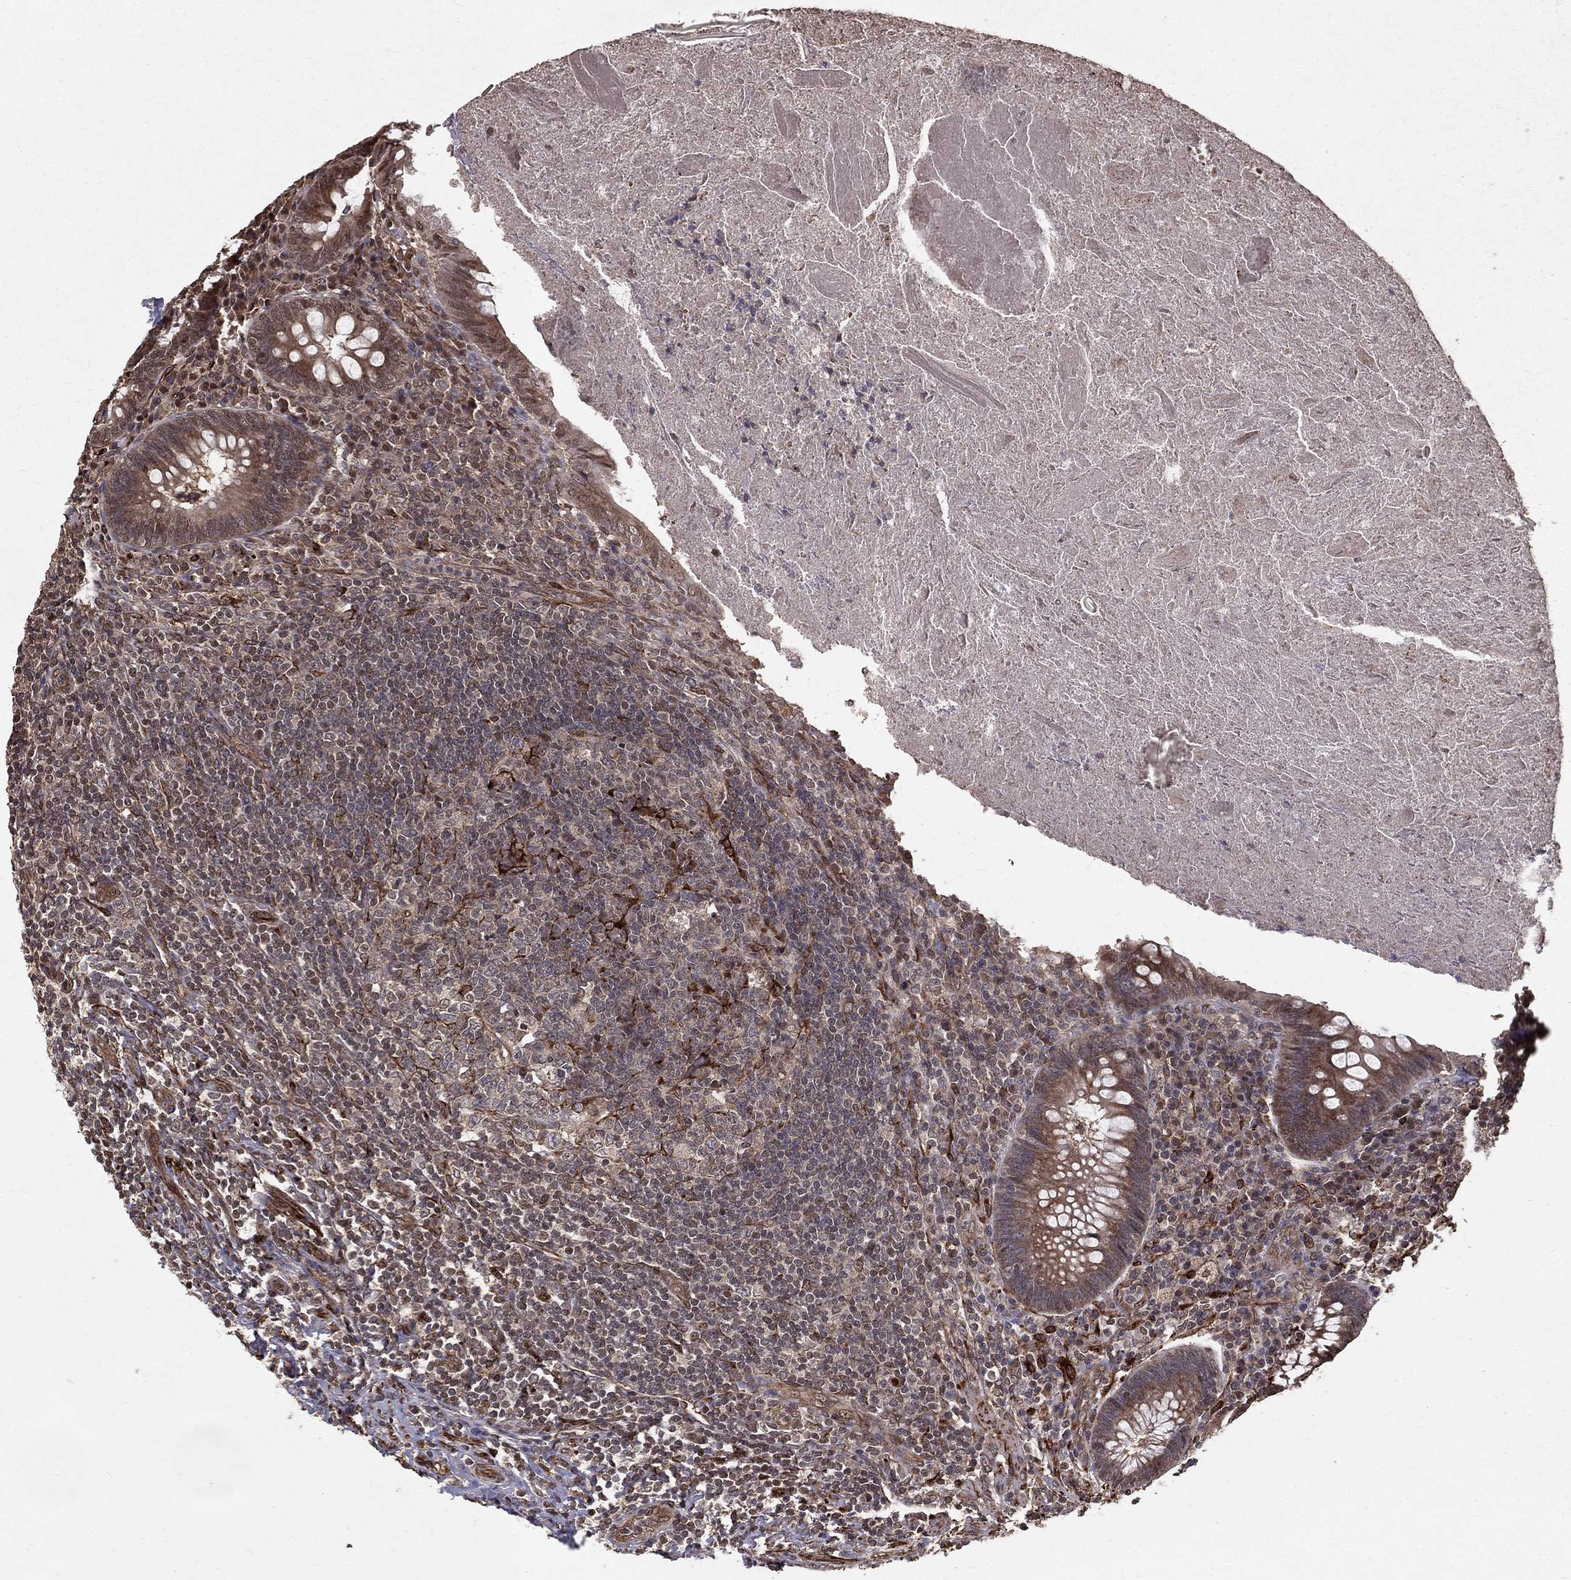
{"staining": {"intensity": "moderate", "quantity": "<25%", "location": "cytoplasmic/membranous"}, "tissue": "appendix", "cell_type": "Glandular cells", "image_type": "normal", "snomed": [{"axis": "morphology", "description": "Normal tissue, NOS"}, {"axis": "topography", "description": "Appendix"}], "caption": "Immunohistochemical staining of normal human appendix demonstrates moderate cytoplasmic/membranous protein positivity in about <25% of glandular cells.", "gene": "CERS2", "patient": {"sex": "male", "age": 47}}